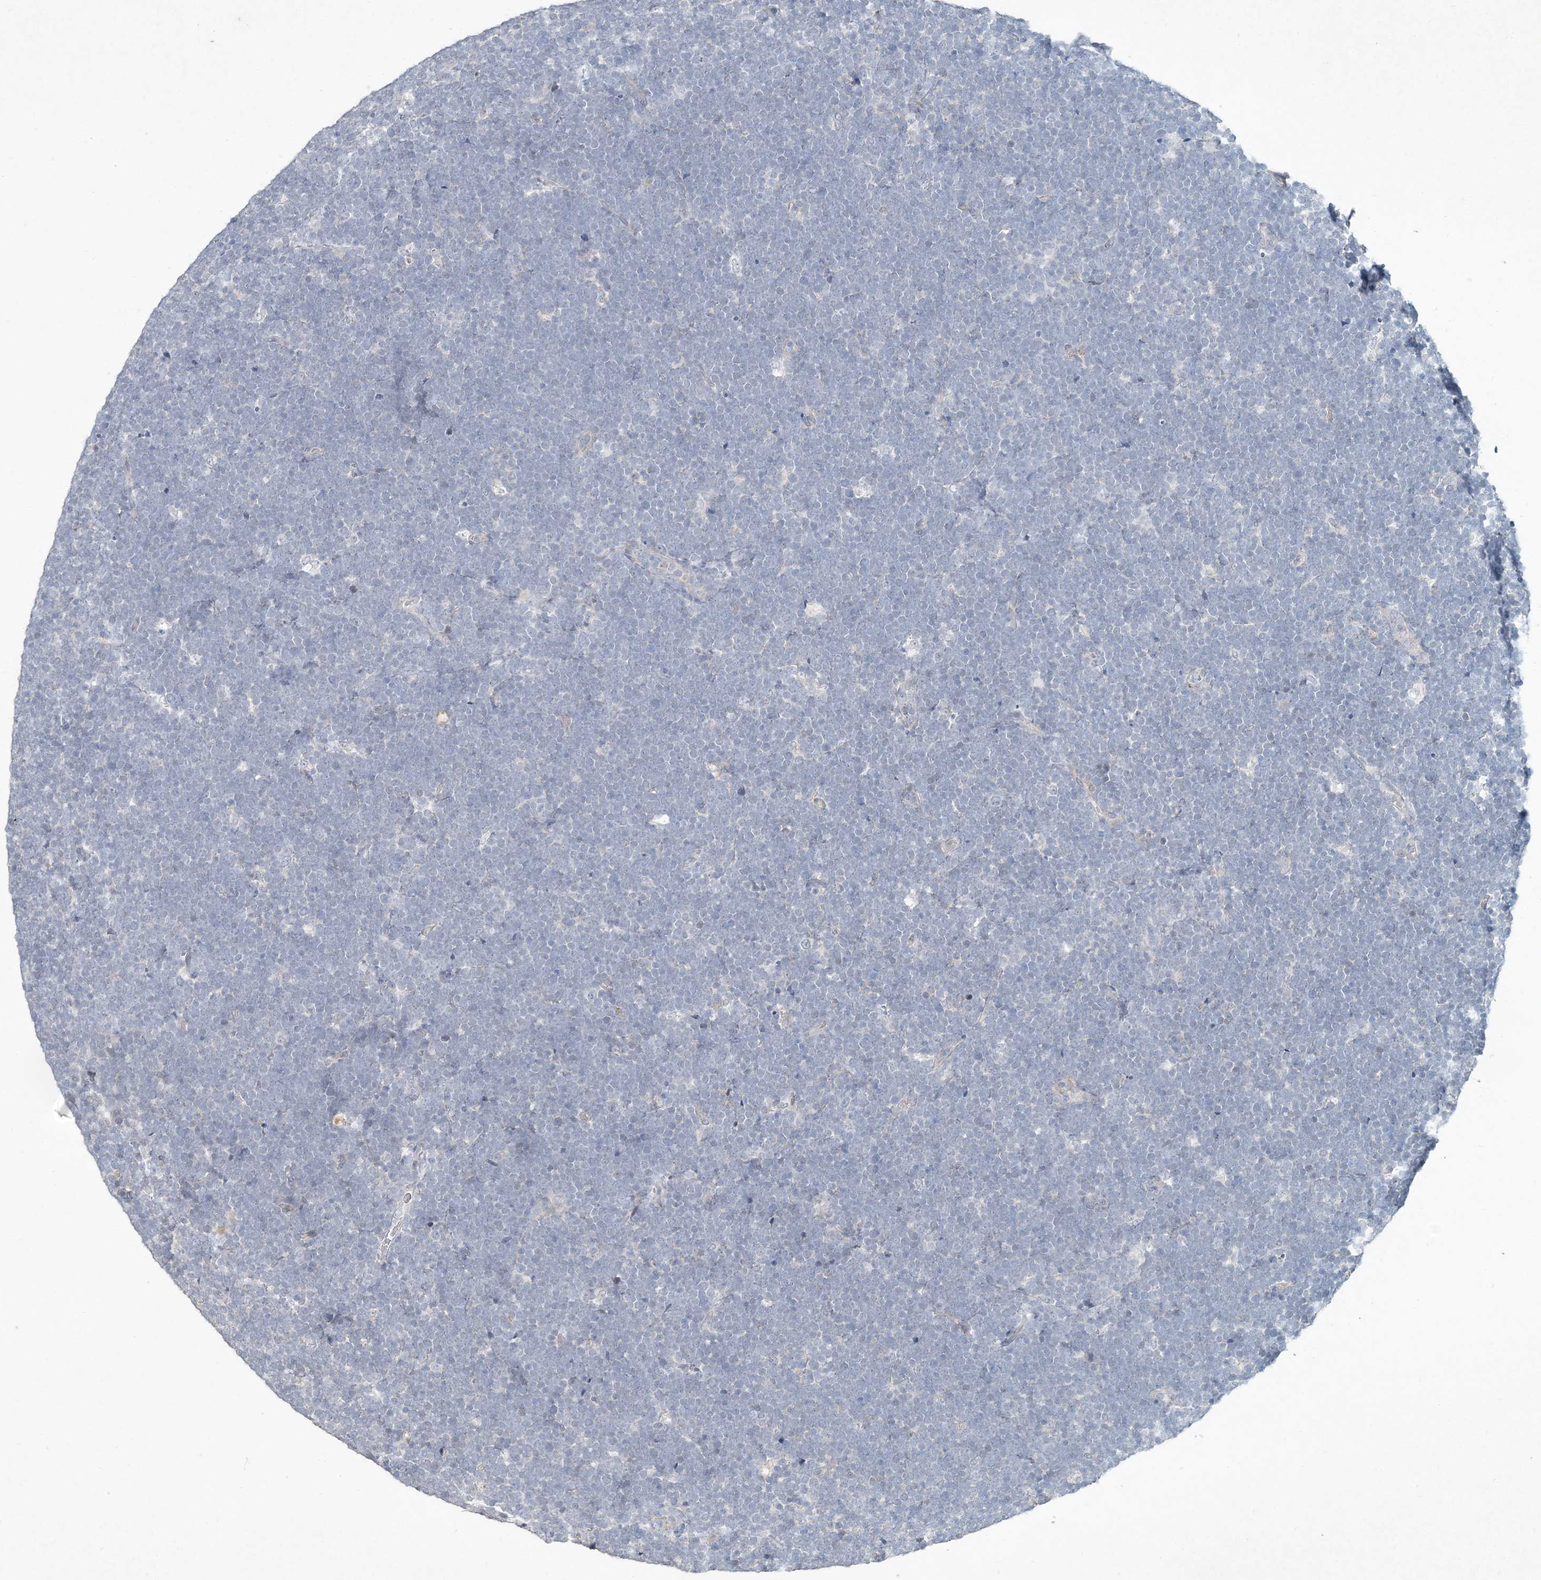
{"staining": {"intensity": "negative", "quantity": "none", "location": "none"}, "tissue": "lymphoma", "cell_type": "Tumor cells", "image_type": "cancer", "snomed": [{"axis": "morphology", "description": "Malignant lymphoma, non-Hodgkin's type, High grade"}, {"axis": "topography", "description": "Lymph node"}], "caption": "This is a micrograph of immunohistochemistry (IHC) staining of malignant lymphoma, non-Hodgkin's type (high-grade), which shows no staining in tumor cells.", "gene": "DNAH5", "patient": {"sex": "male", "age": 13}}